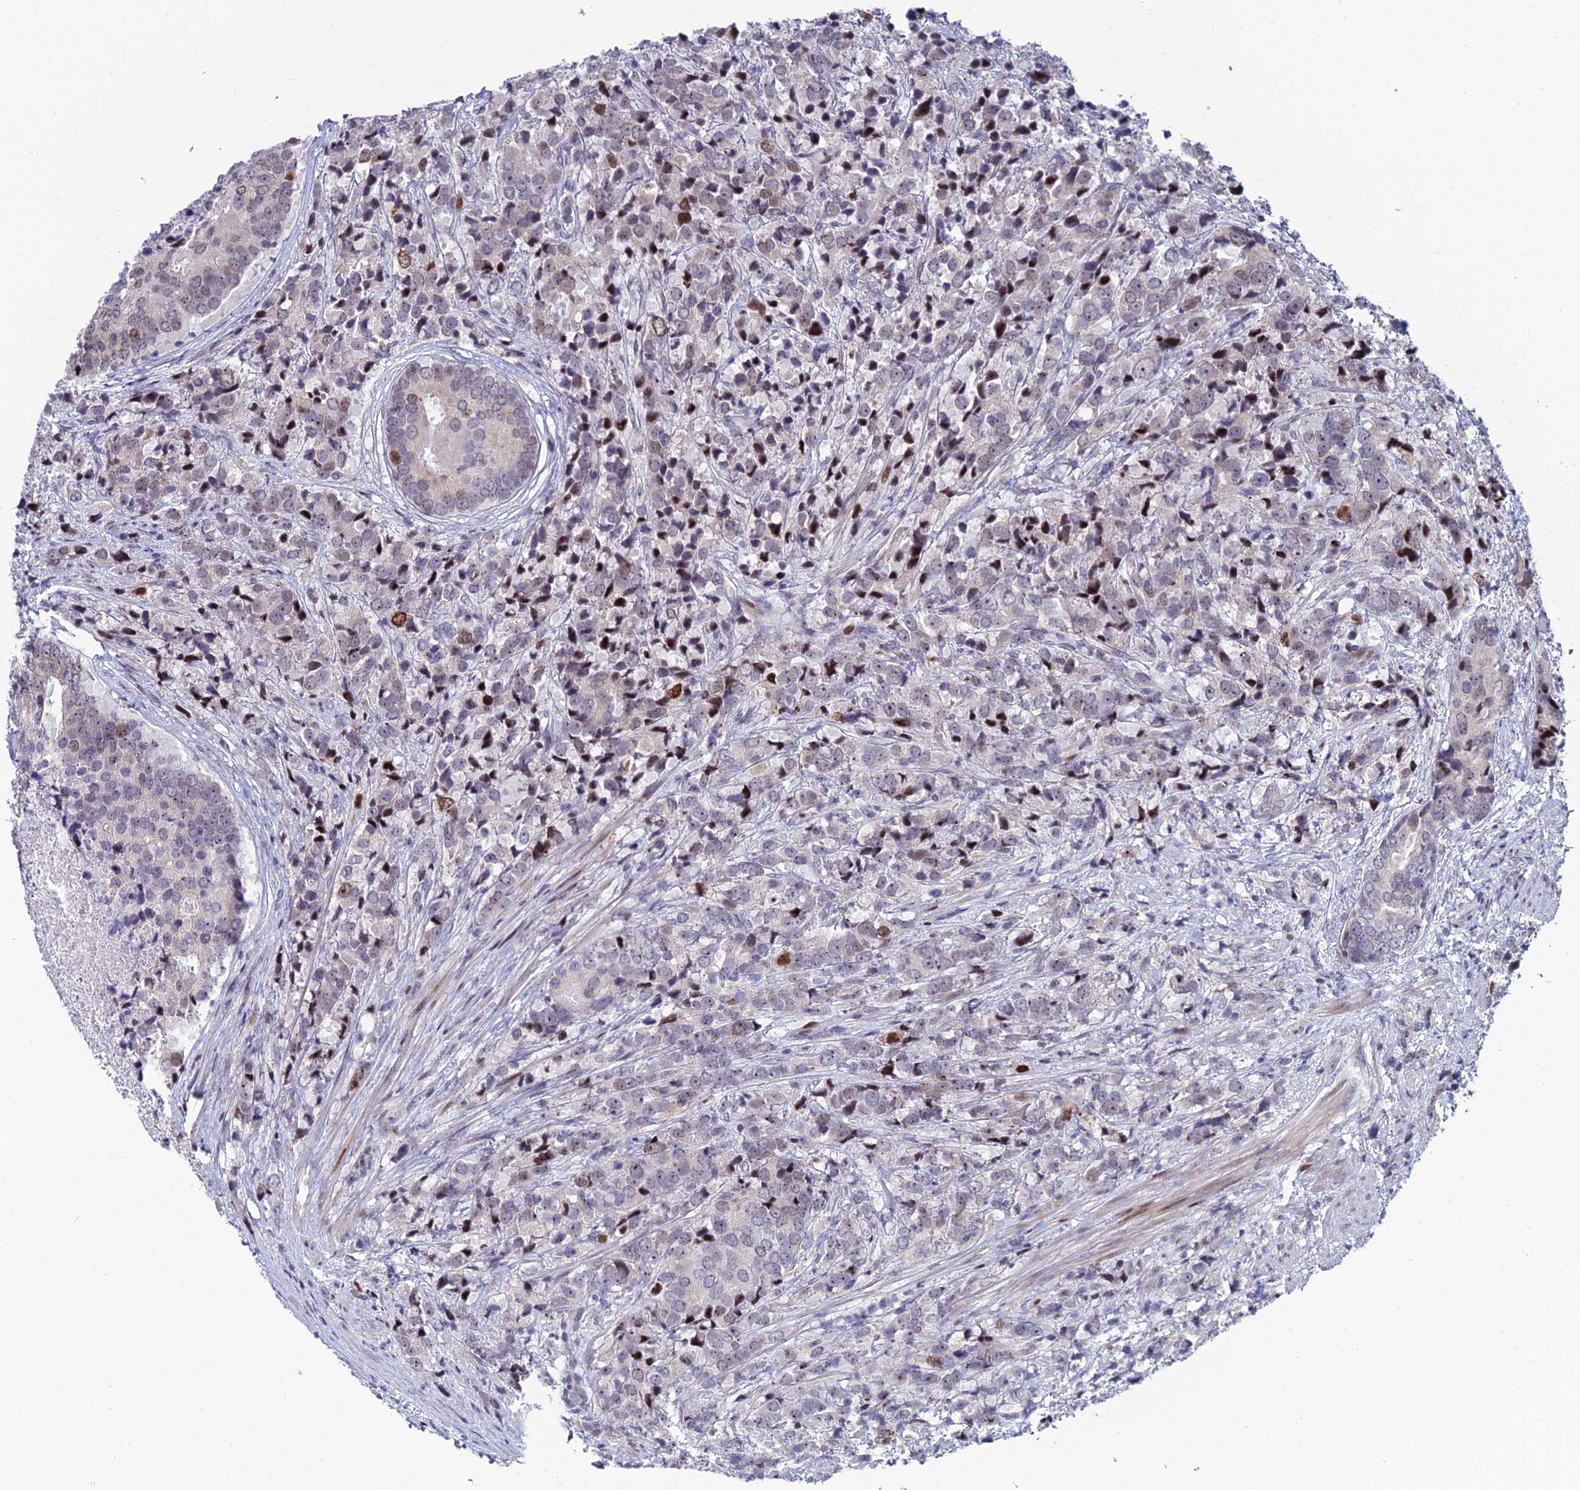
{"staining": {"intensity": "moderate", "quantity": "<25%", "location": "nuclear"}, "tissue": "prostate cancer", "cell_type": "Tumor cells", "image_type": "cancer", "snomed": [{"axis": "morphology", "description": "Adenocarcinoma, High grade"}, {"axis": "topography", "description": "Prostate"}], "caption": "A micrograph showing moderate nuclear staining in about <25% of tumor cells in high-grade adenocarcinoma (prostate), as visualized by brown immunohistochemical staining.", "gene": "TAF9B", "patient": {"sex": "male", "age": 62}}